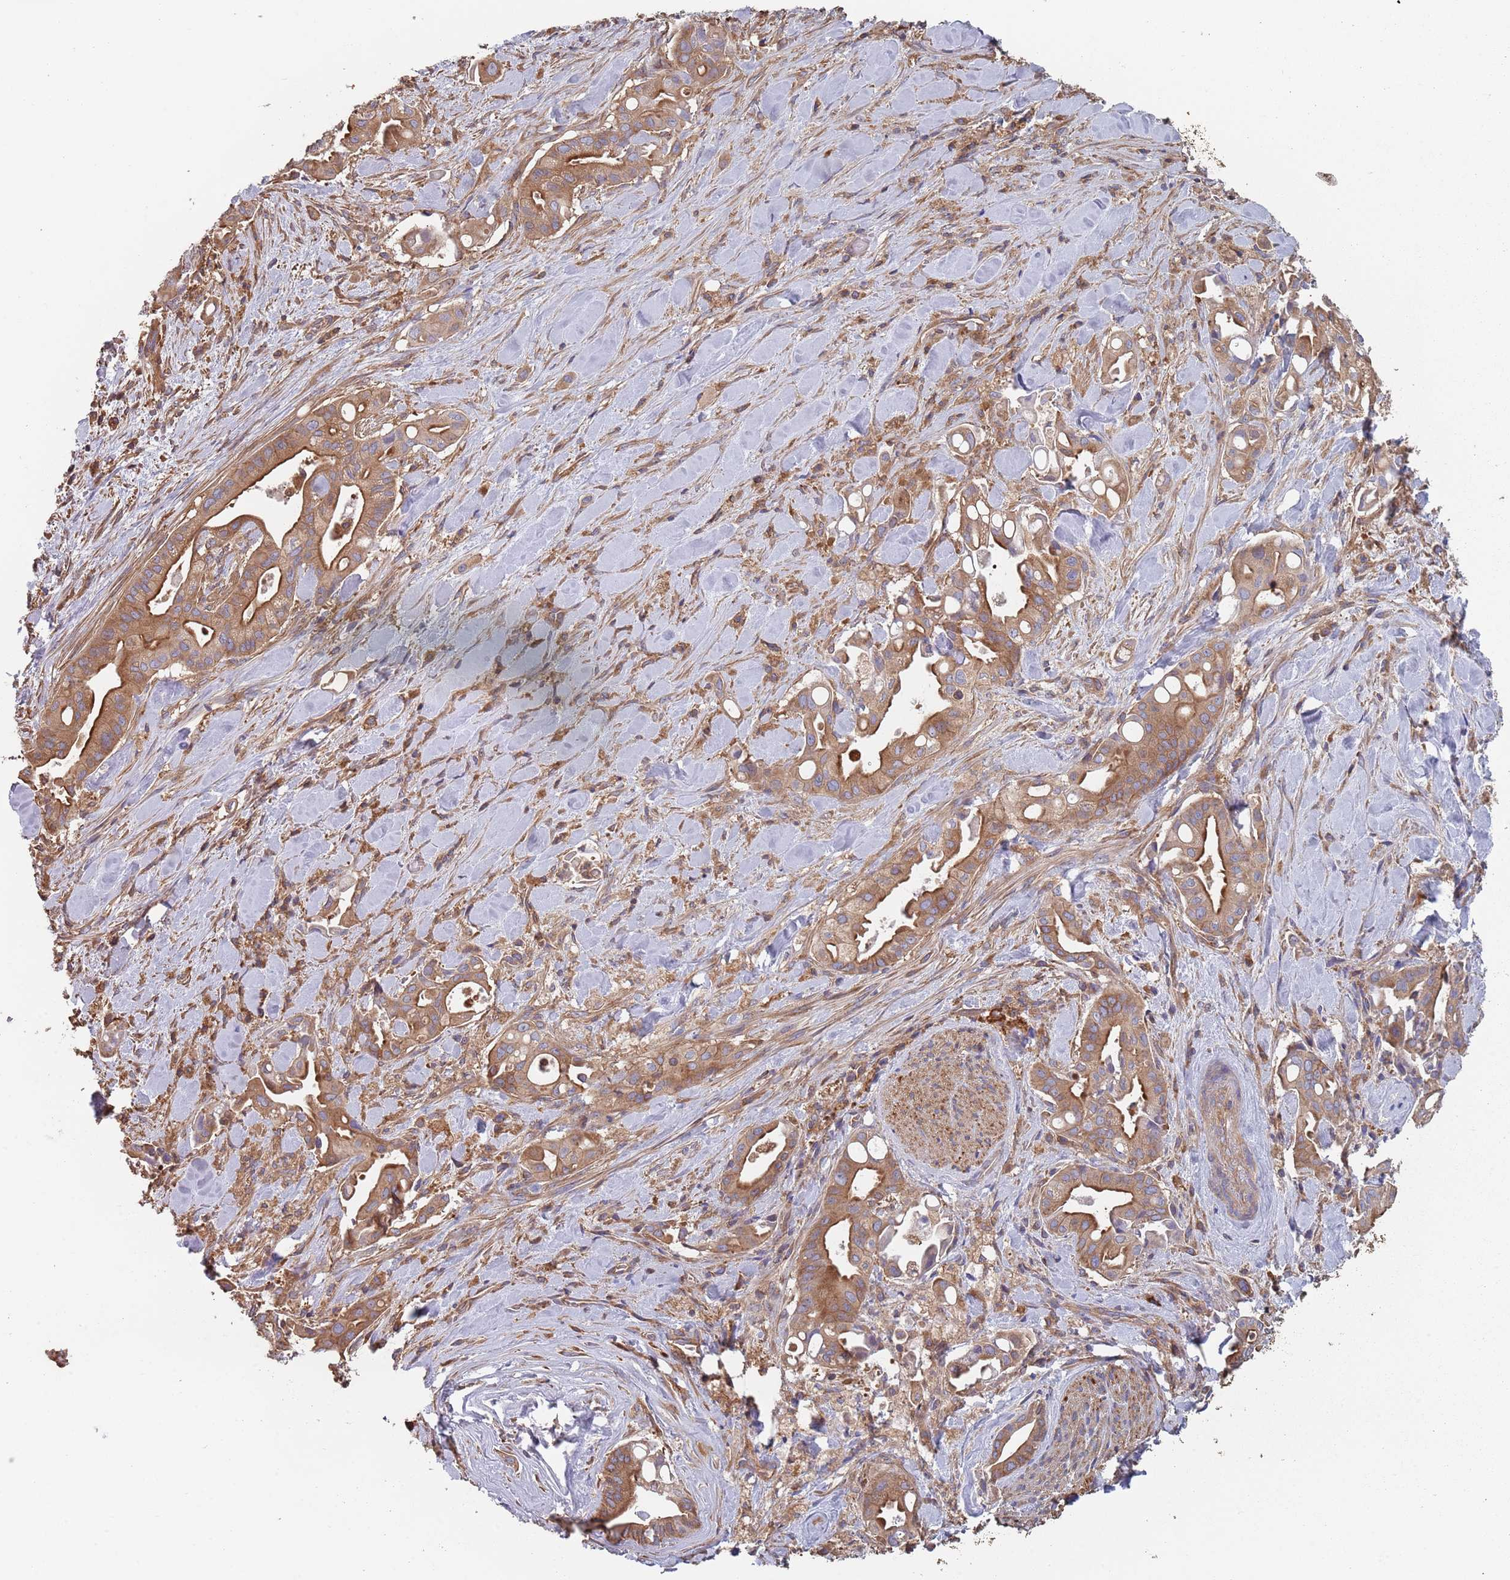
{"staining": {"intensity": "moderate", "quantity": ">75%", "location": "cytoplasmic/membranous"}, "tissue": "liver cancer", "cell_type": "Tumor cells", "image_type": "cancer", "snomed": [{"axis": "morphology", "description": "Cholangiocarcinoma"}, {"axis": "topography", "description": "Liver"}], "caption": "This histopathology image displays liver cancer stained with immunohistochemistry to label a protein in brown. The cytoplasmic/membranous of tumor cells show moderate positivity for the protein. Nuclei are counter-stained blue.", "gene": "GDI2", "patient": {"sex": "female", "age": 68}}